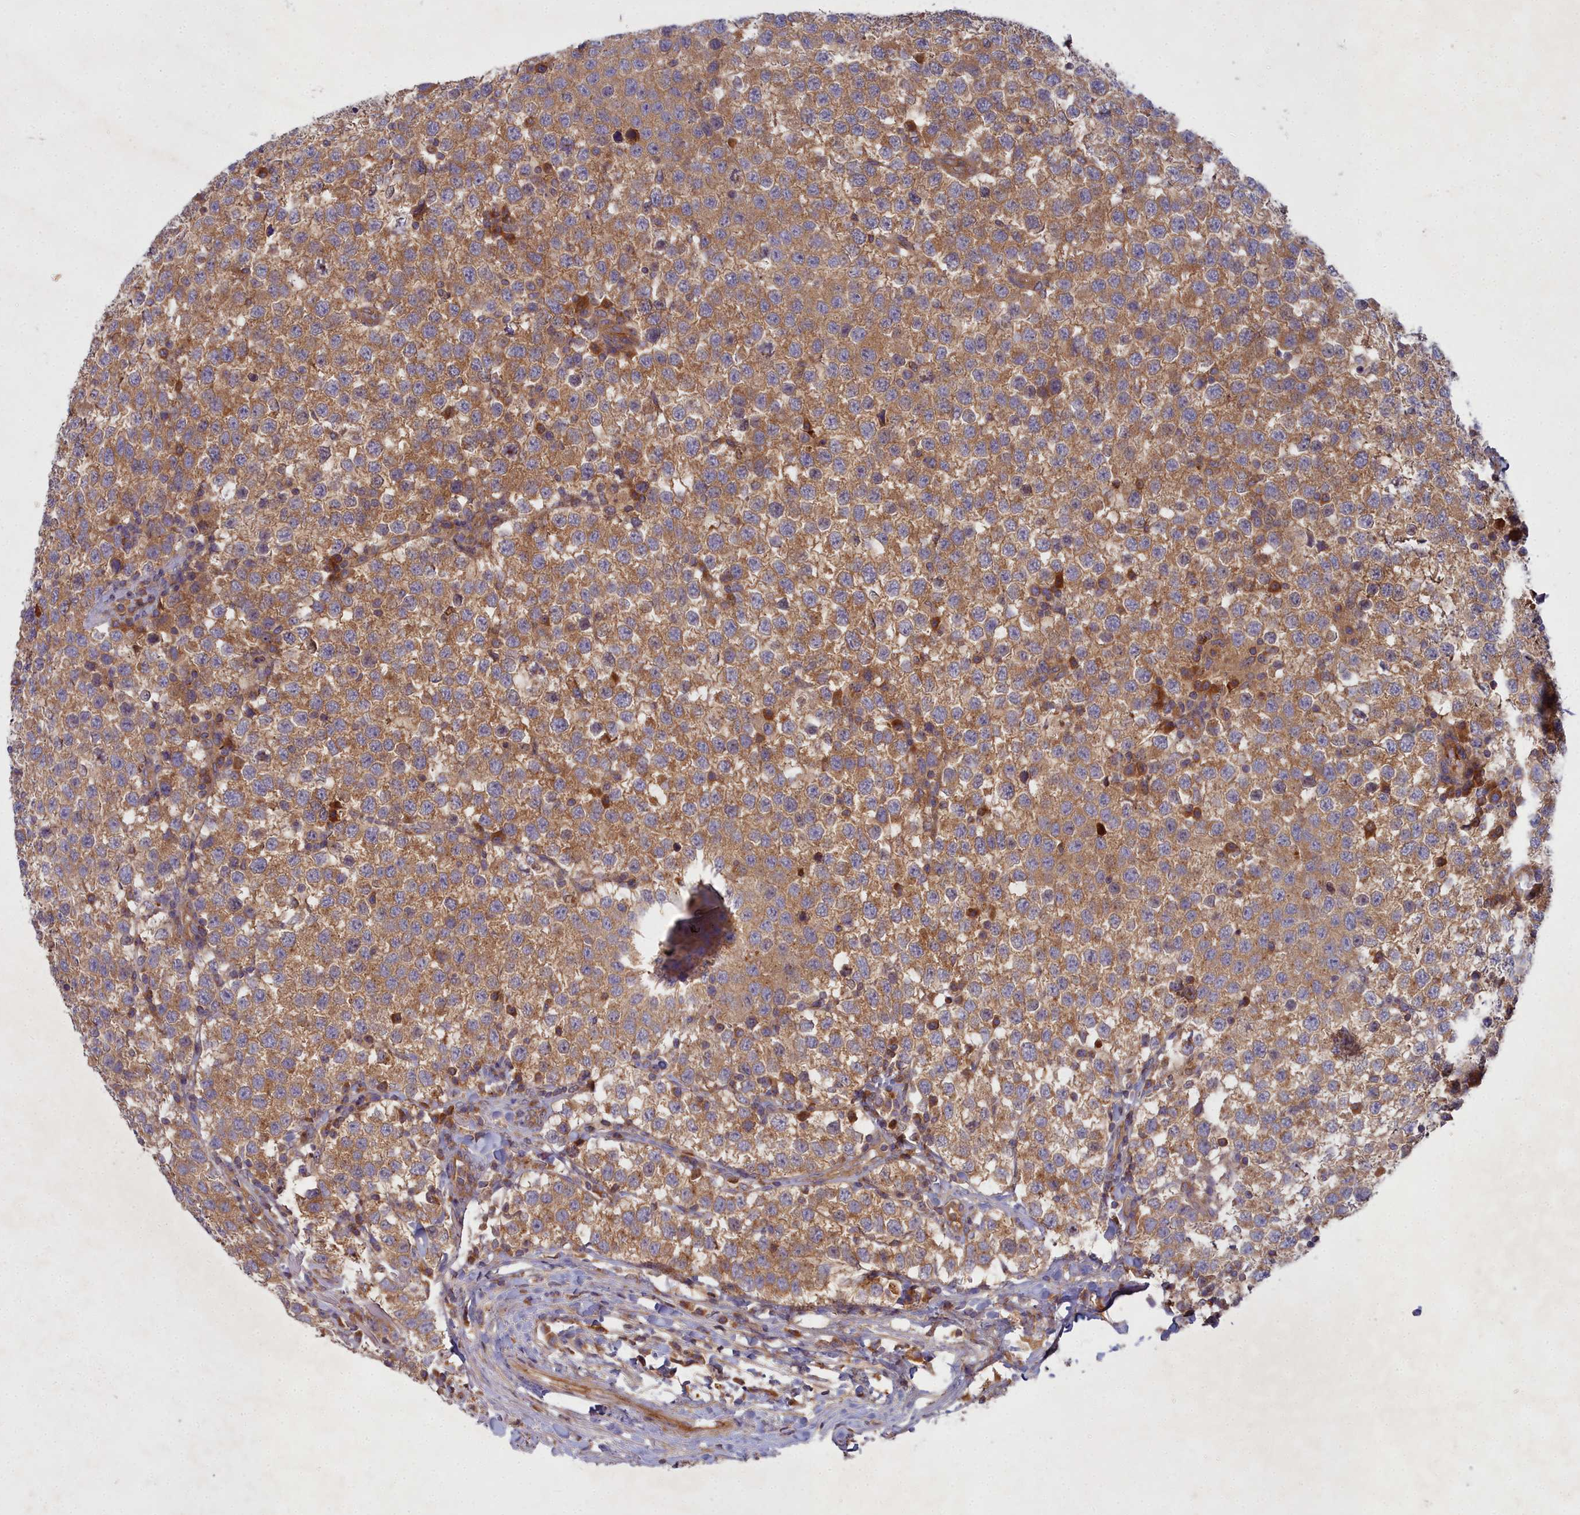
{"staining": {"intensity": "moderate", "quantity": ">75%", "location": "cytoplasmic/membranous"}, "tissue": "testis cancer", "cell_type": "Tumor cells", "image_type": "cancer", "snomed": [{"axis": "morphology", "description": "Seminoma, NOS"}, {"axis": "topography", "description": "Testis"}], "caption": "The histopathology image displays a brown stain indicating the presence of a protein in the cytoplasmic/membranous of tumor cells in testis seminoma.", "gene": "CCDC167", "patient": {"sex": "male", "age": 34}}